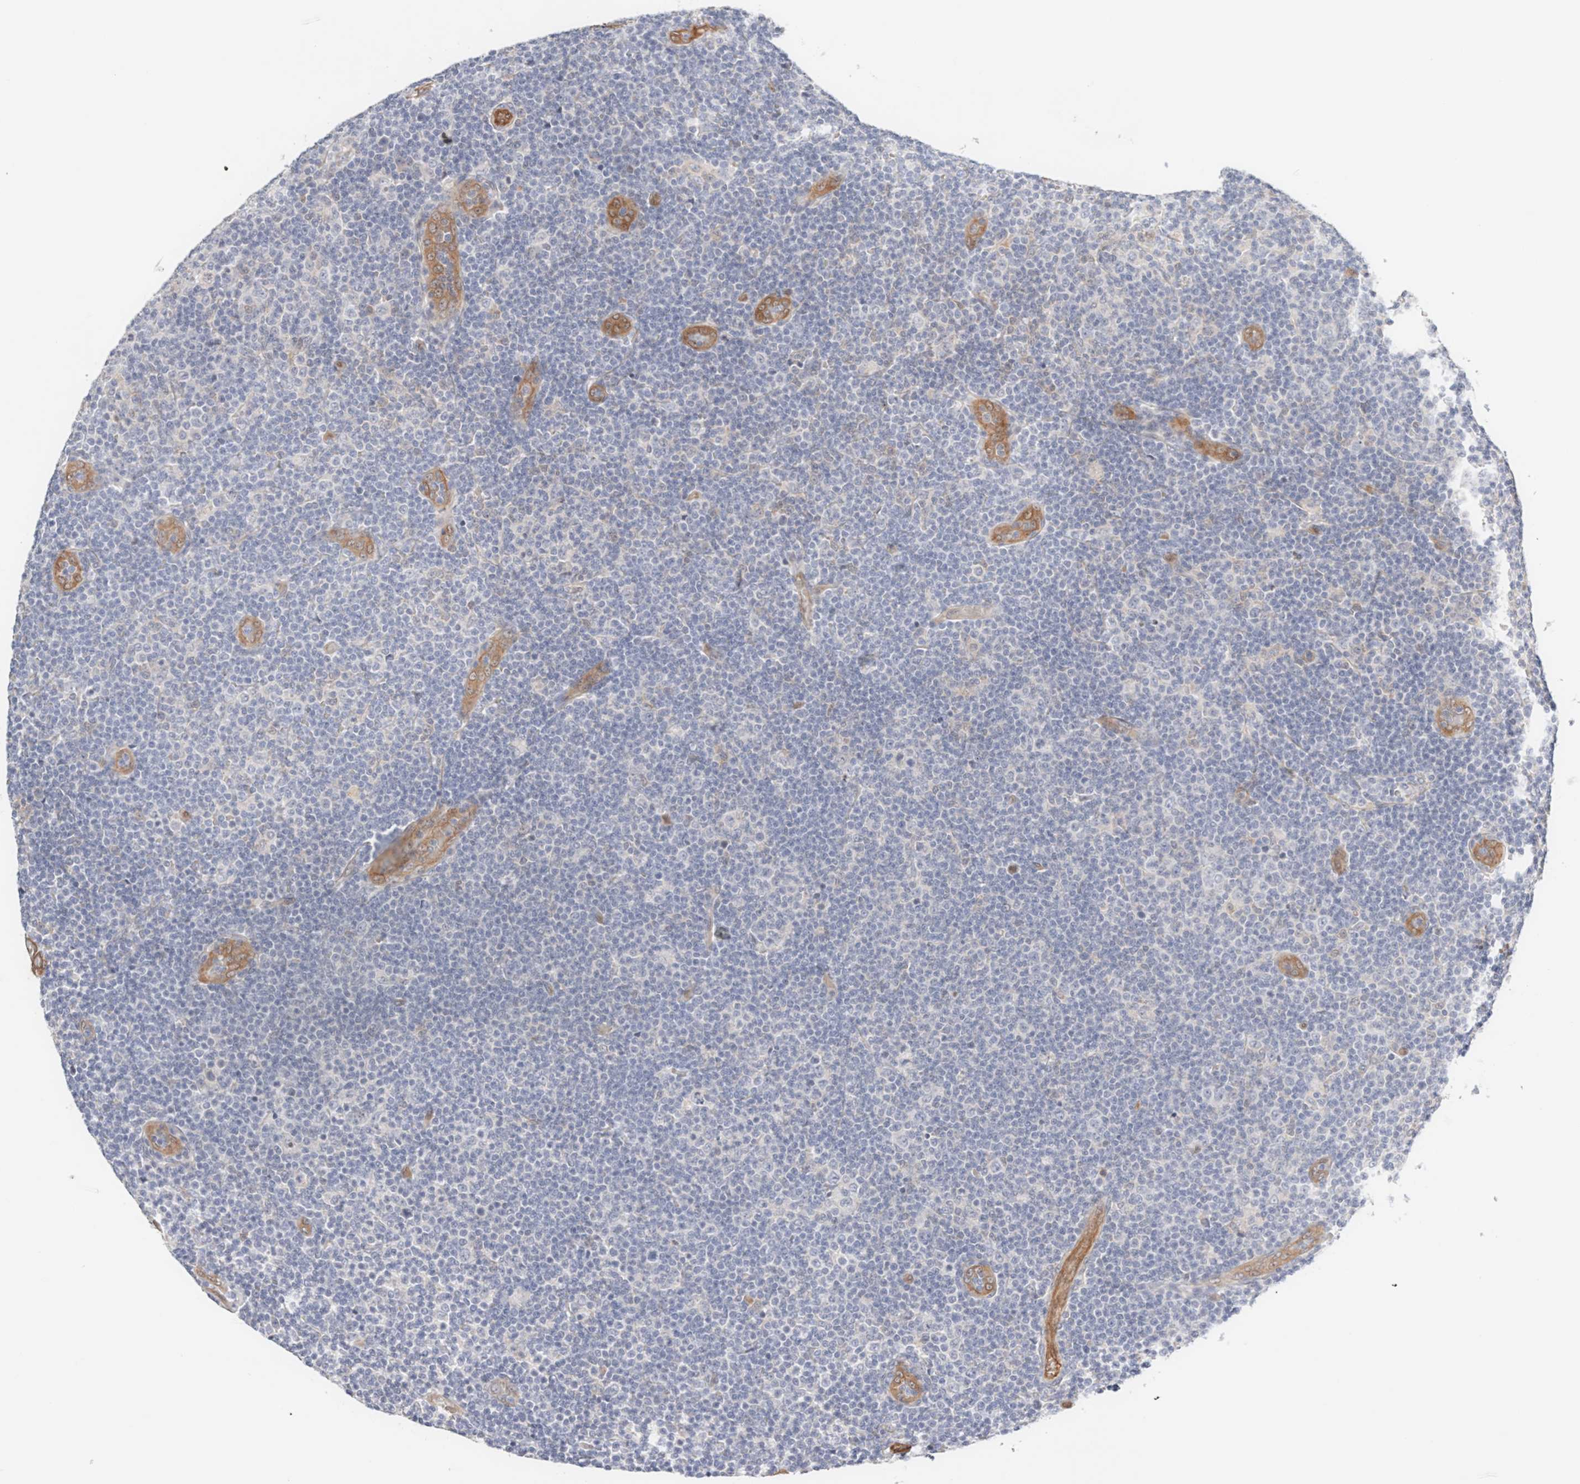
{"staining": {"intensity": "negative", "quantity": "none", "location": "none"}, "tissue": "lymphoma", "cell_type": "Tumor cells", "image_type": "cancer", "snomed": [{"axis": "morphology", "description": "Malignant lymphoma, non-Hodgkin's type, Low grade"}, {"axis": "topography", "description": "Lymph node"}], "caption": "This micrograph is of malignant lymphoma, non-Hodgkin's type (low-grade) stained with immunohistochemistry (IHC) to label a protein in brown with the nuclei are counter-stained blue. There is no expression in tumor cells. (Immunohistochemistry (ihc), brightfield microscopy, high magnification).", "gene": "LMCD1", "patient": {"sex": "male", "age": 83}}